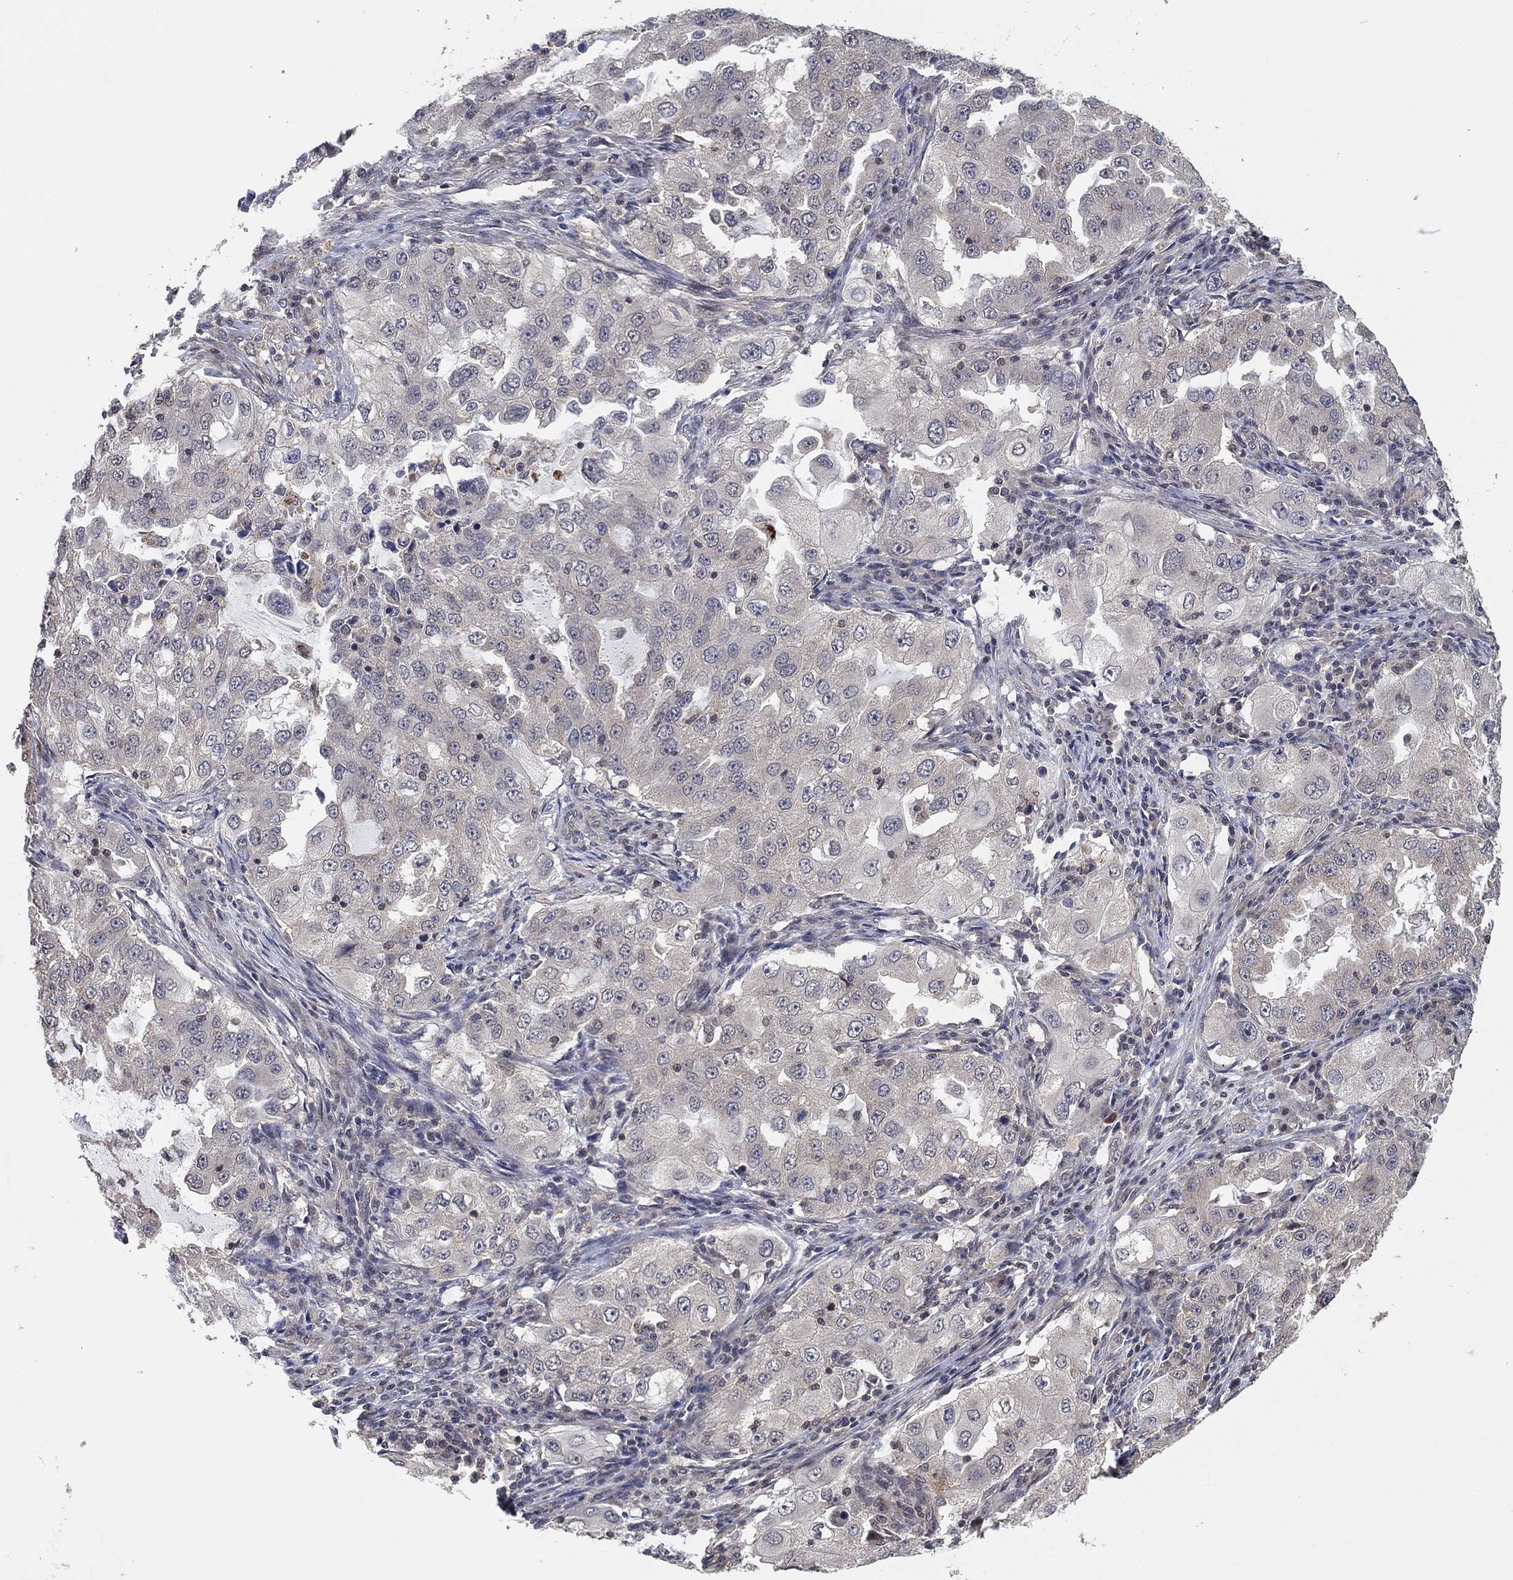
{"staining": {"intensity": "negative", "quantity": "none", "location": "none"}, "tissue": "lung cancer", "cell_type": "Tumor cells", "image_type": "cancer", "snomed": [{"axis": "morphology", "description": "Adenocarcinoma, NOS"}, {"axis": "topography", "description": "Lung"}], "caption": "This is an IHC micrograph of lung adenocarcinoma. There is no staining in tumor cells.", "gene": "CCDC43", "patient": {"sex": "female", "age": 61}}